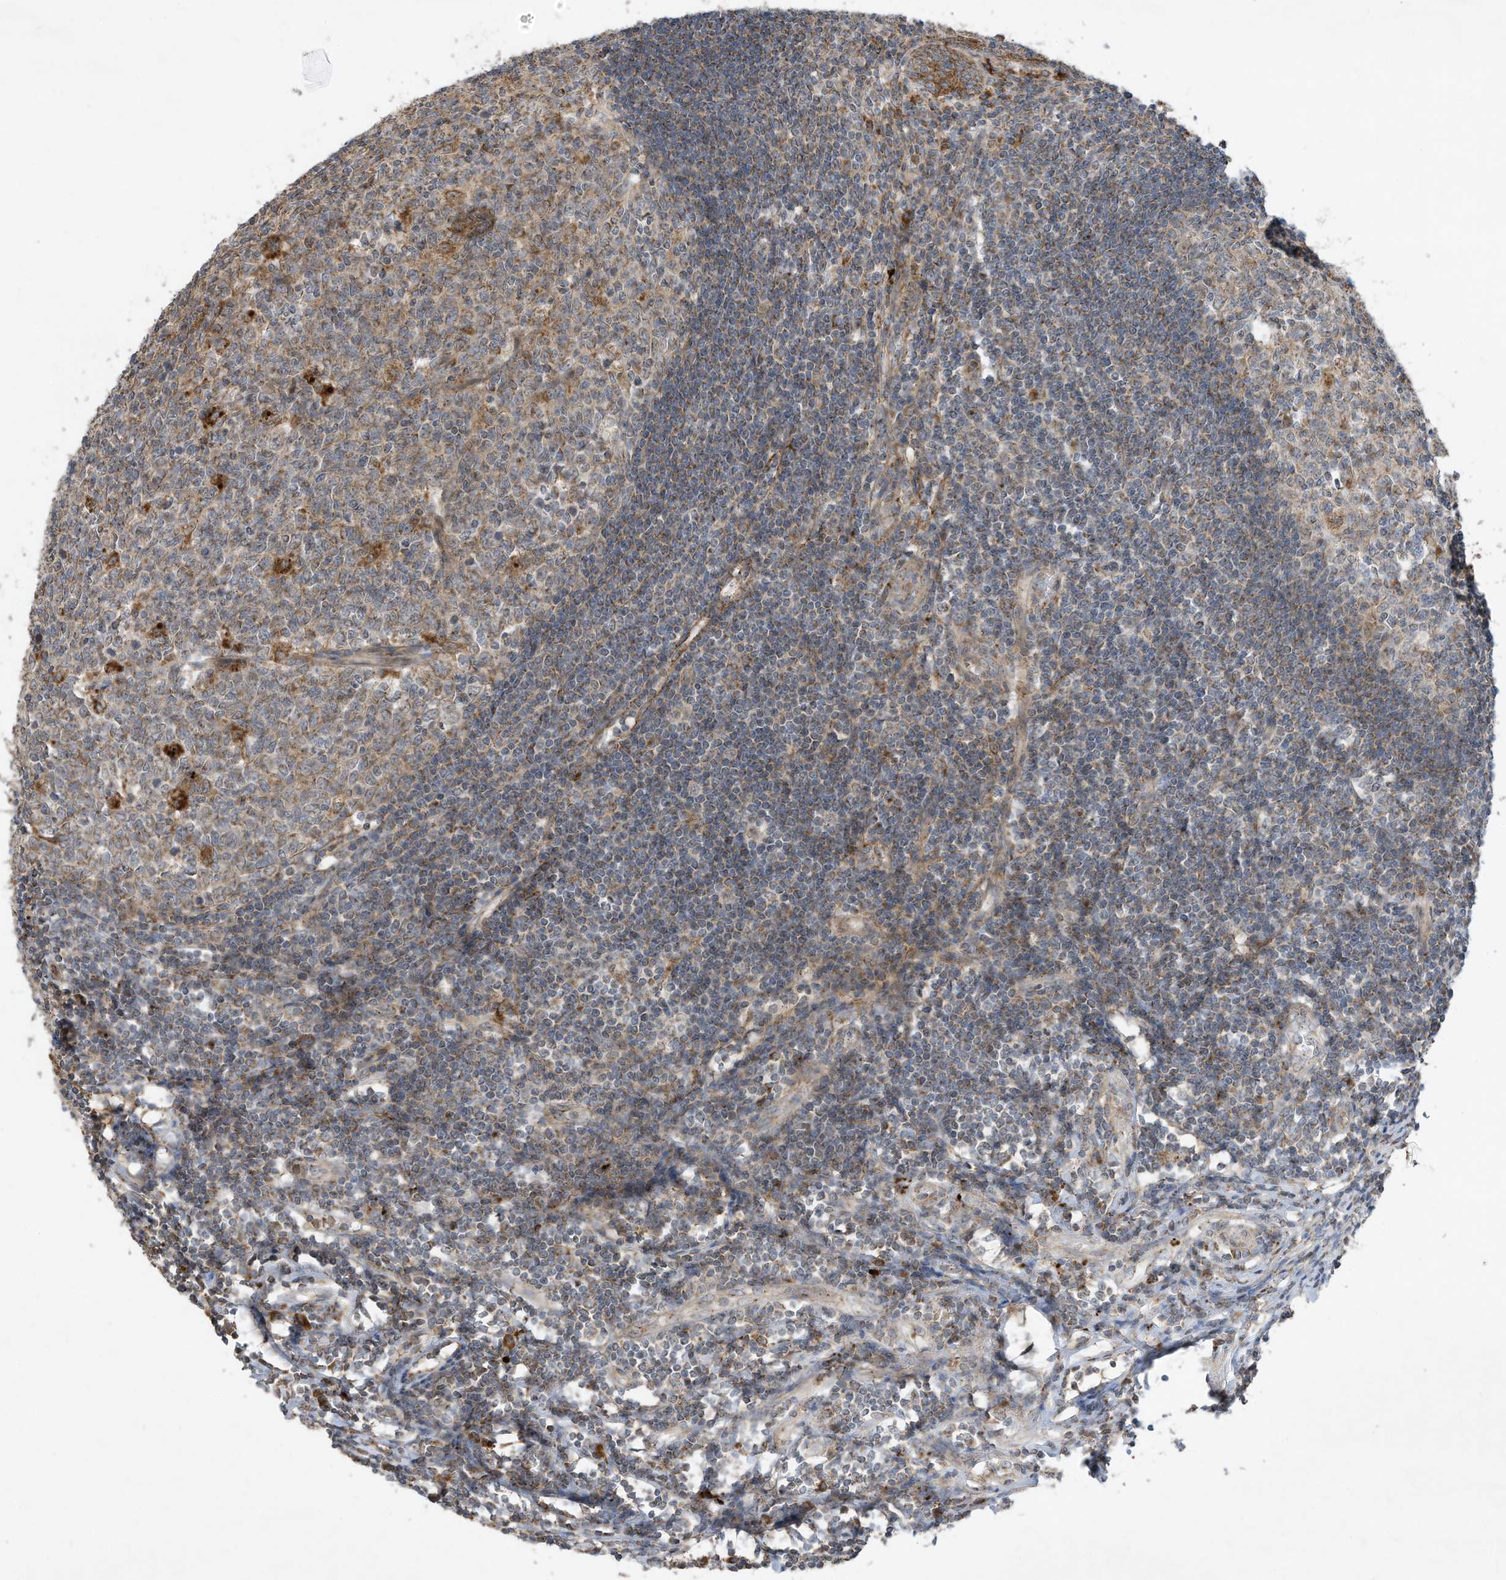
{"staining": {"intensity": "moderate", "quantity": ">75%", "location": "cytoplasmic/membranous"}, "tissue": "appendix", "cell_type": "Glandular cells", "image_type": "normal", "snomed": [{"axis": "morphology", "description": "Normal tissue, NOS"}, {"axis": "topography", "description": "Appendix"}], "caption": "Appendix stained for a protein (brown) exhibits moderate cytoplasmic/membranous positive staining in approximately >75% of glandular cells.", "gene": "C2orf74", "patient": {"sex": "female", "age": 54}}